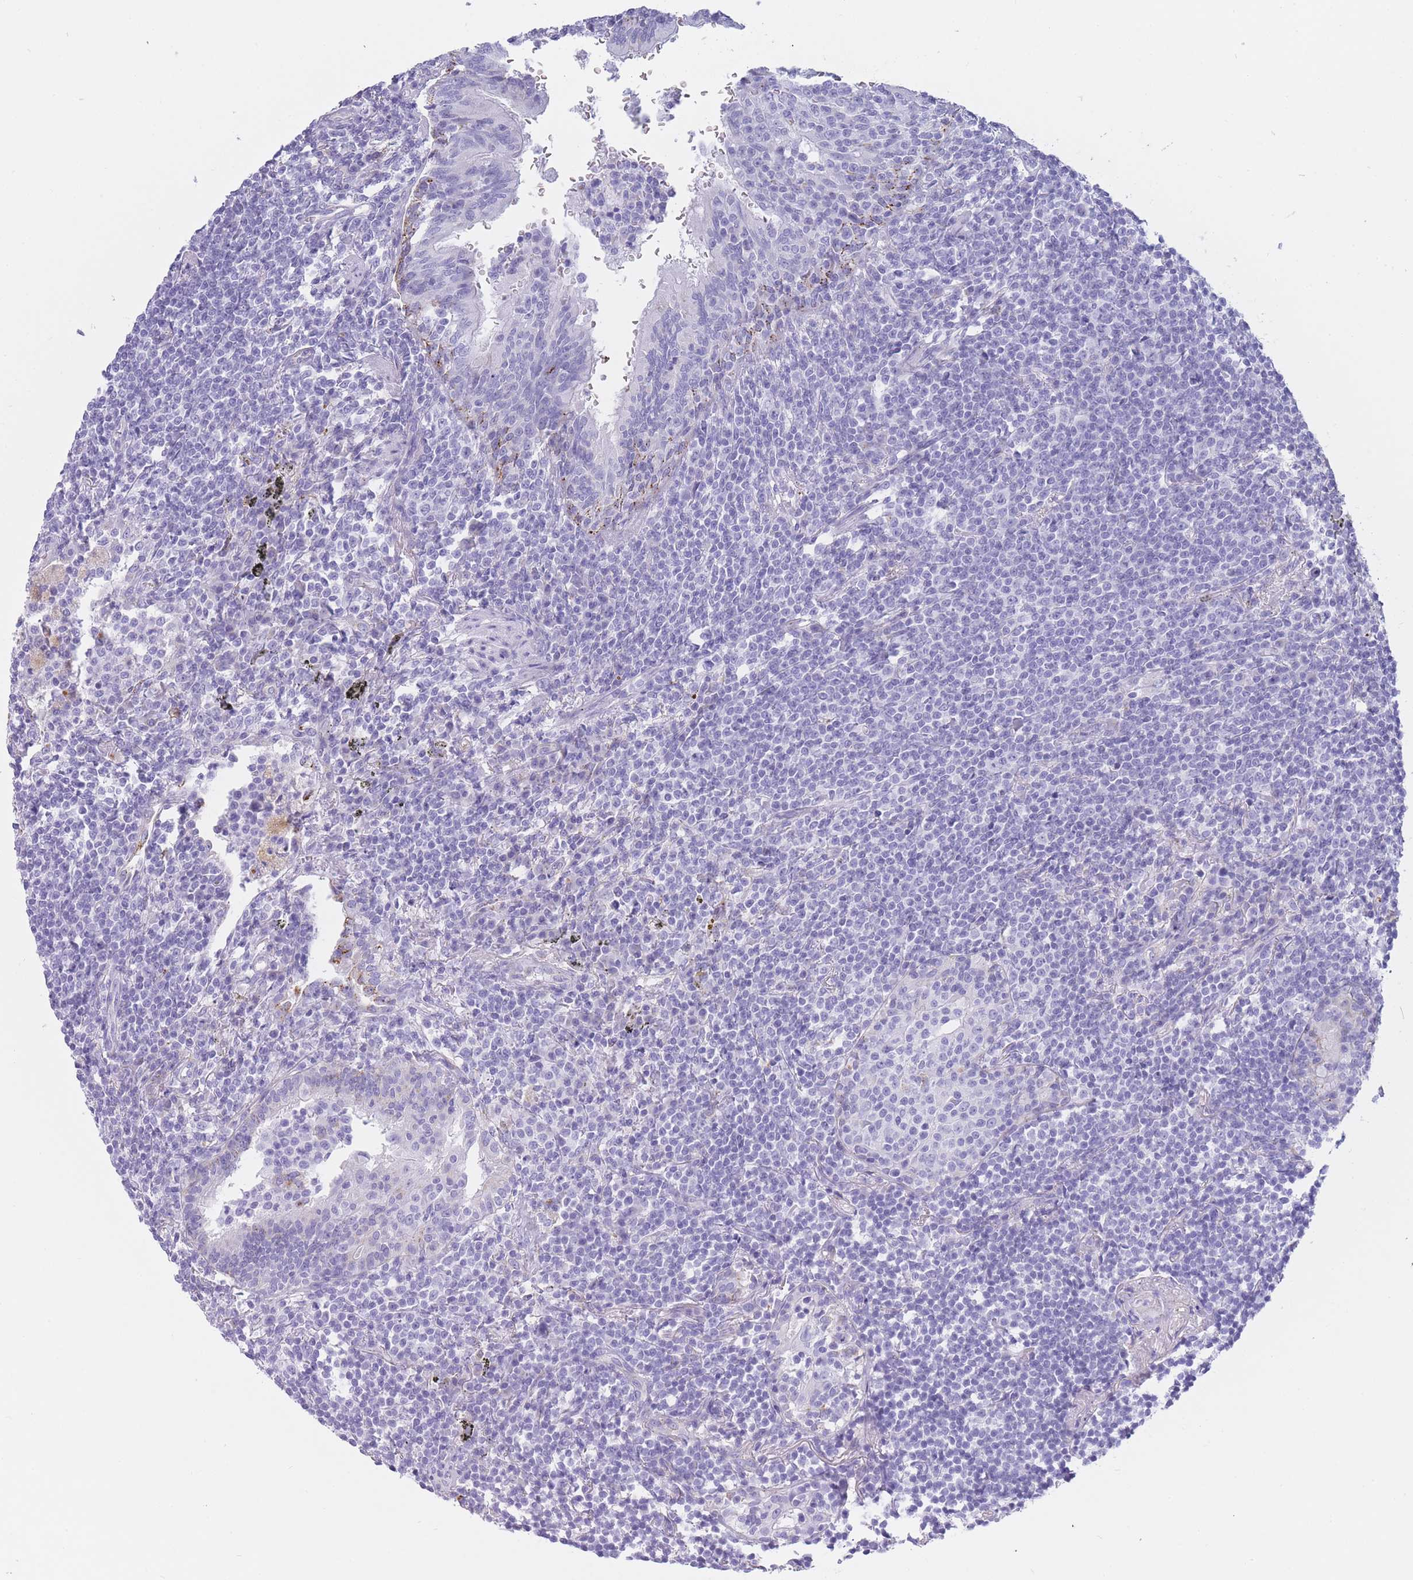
{"staining": {"intensity": "negative", "quantity": "none", "location": "none"}, "tissue": "lymphoma", "cell_type": "Tumor cells", "image_type": "cancer", "snomed": [{"axis": "morphology", "description": "Malignant lymphoma, non-Hodgkin's type, Low grade"}, {"axis": "topography", "description": "Lung"}], "caption": "Malignant lymphoma, non-Hodgkin's type (low-grade) stained for a protein using IHC shows no positivity tumor cells.", "gene": "GAA", "patient": {"sex": "female", "age": 71}}